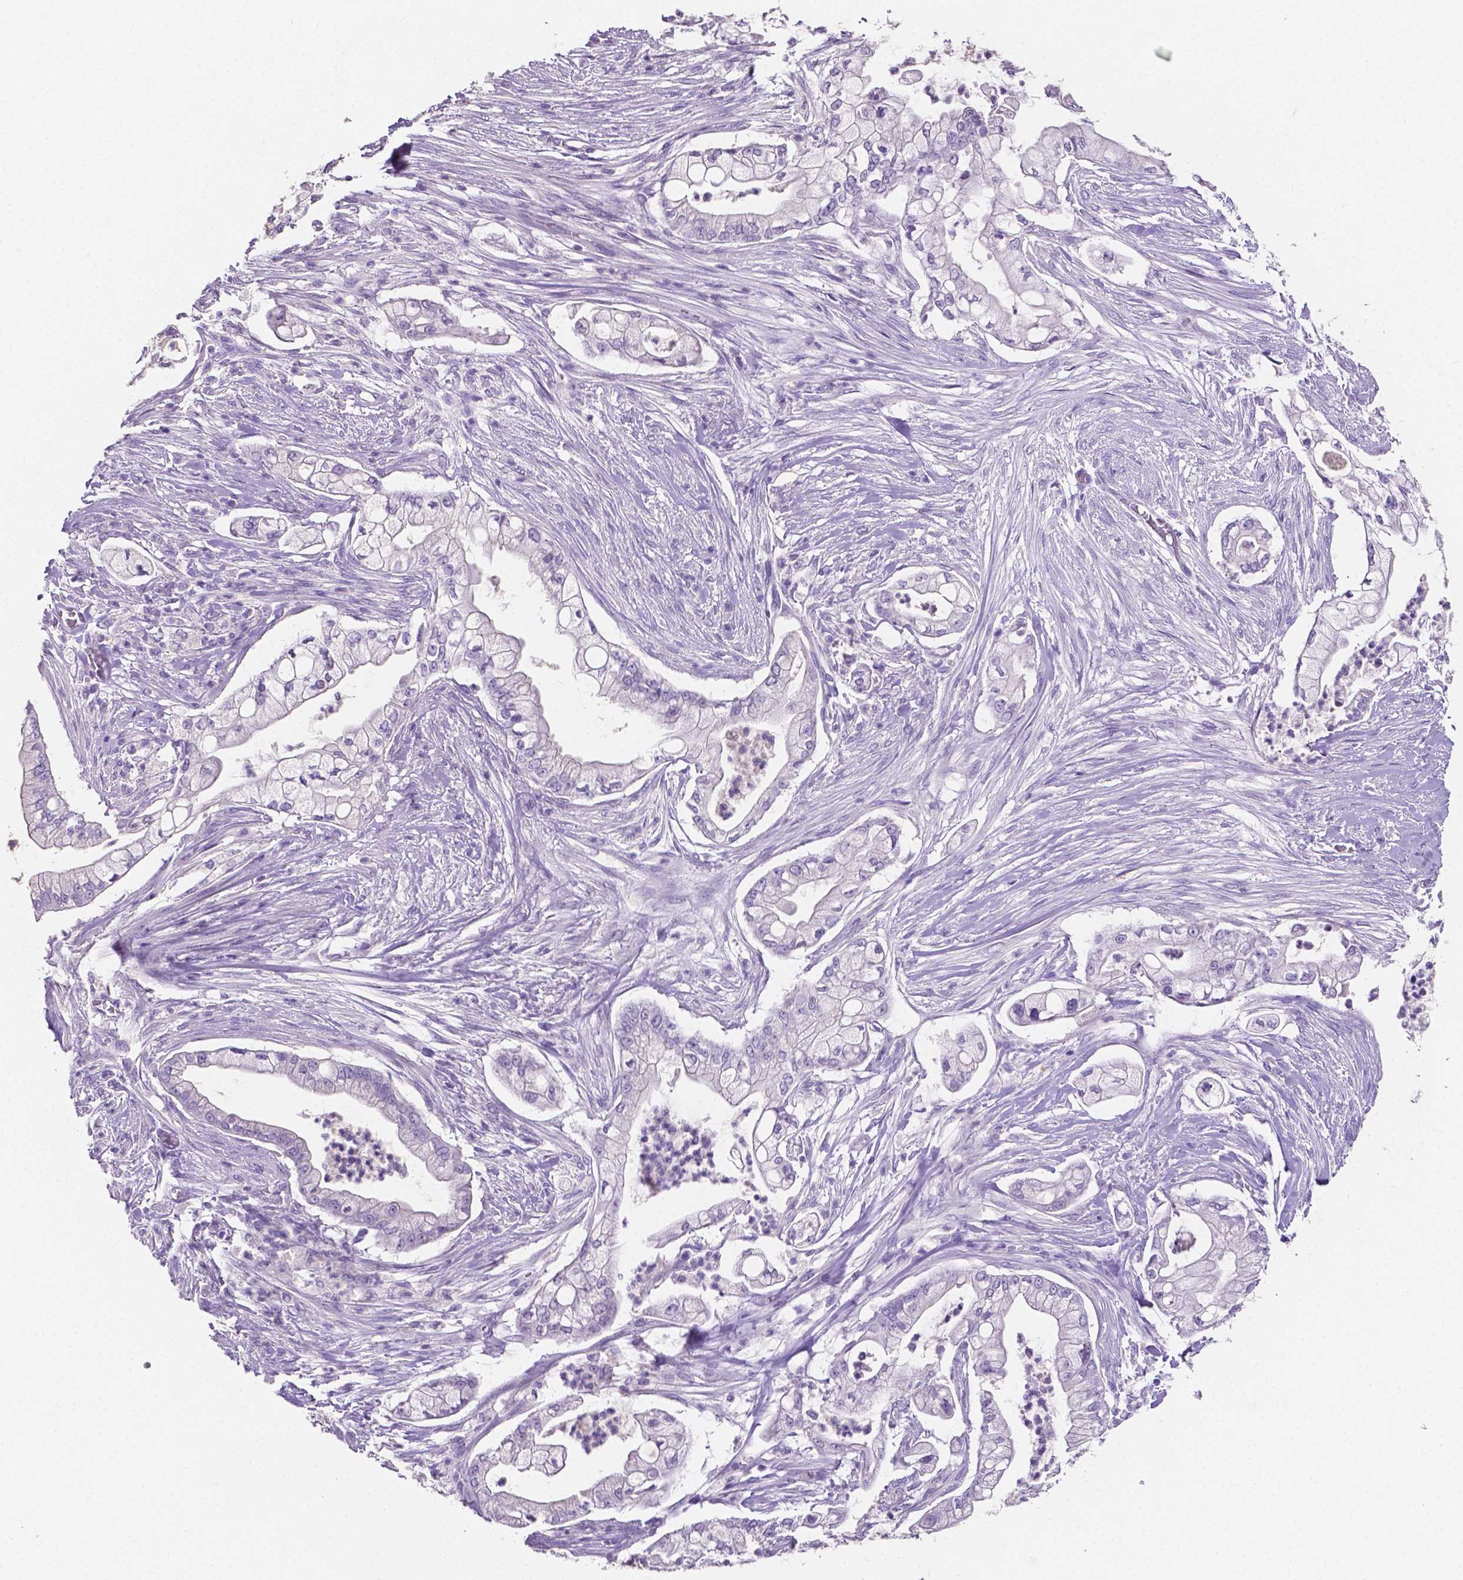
{"staining": {"intensity": "negative", "quantity": "none", "location": "none"}, "tissue": "pancreatic cancer", "cell_type": "Tumor cells", "image_type": "cancer", "snomed": [{"axis": "morphology", "description": "Adenocarcinoma, NOS"}, {"axis": "topography", "description": "Pancreas"}], "caption": "Tumor cells are negative for protein expression in human pancreatic cancer (adenocarcinoma).", "gene": "SLC22A2", "patient": {"sex": "female", "age": 69}}